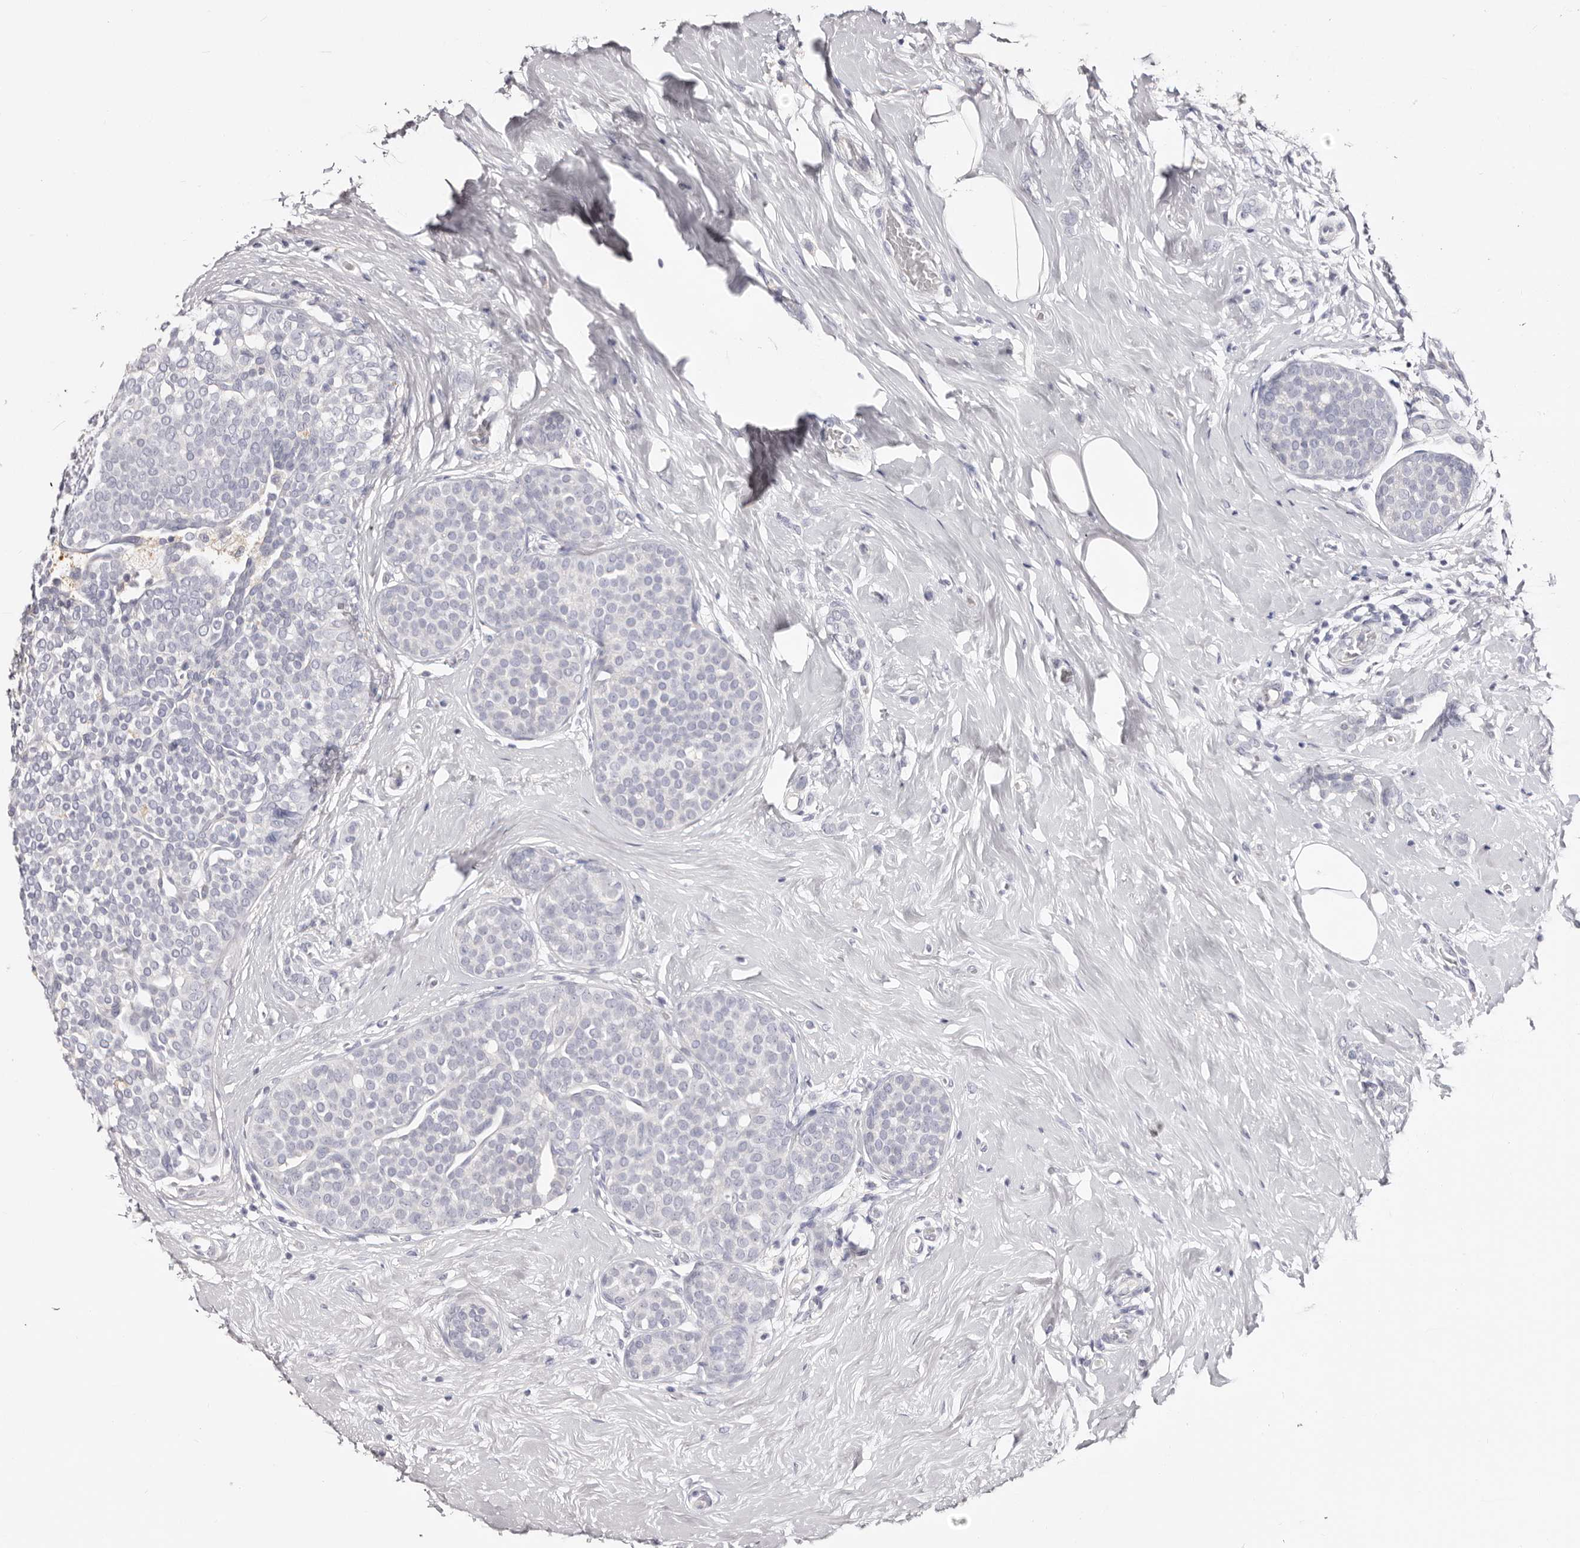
{"staining": {"intensity": "negative", "quantity": "none", "location": "none"}, "tissue": "breast cancer", "cell_type": "Tumor cells", "image_type": "cancer", "snomed": [{"axis": "morphology", "description": "Lobular carcinoma, in situ"}, {"axis": "morphology", "description": "Lobular carcinoma"}, {"axis": "topography", "description": "Breast"}], "caption": "This is a photomicrograph of immunohistochemistry (IHC) staining of breast lobular carcinoma, which shows no staining in tumor cells. Brightfield microscopy of immunohistochemistry stained with DAB (brown) and hematoxylin (blue), captured at high magnification.", "gene": "AKNAD1", "patient": {"sex": "female", "age": 41}}